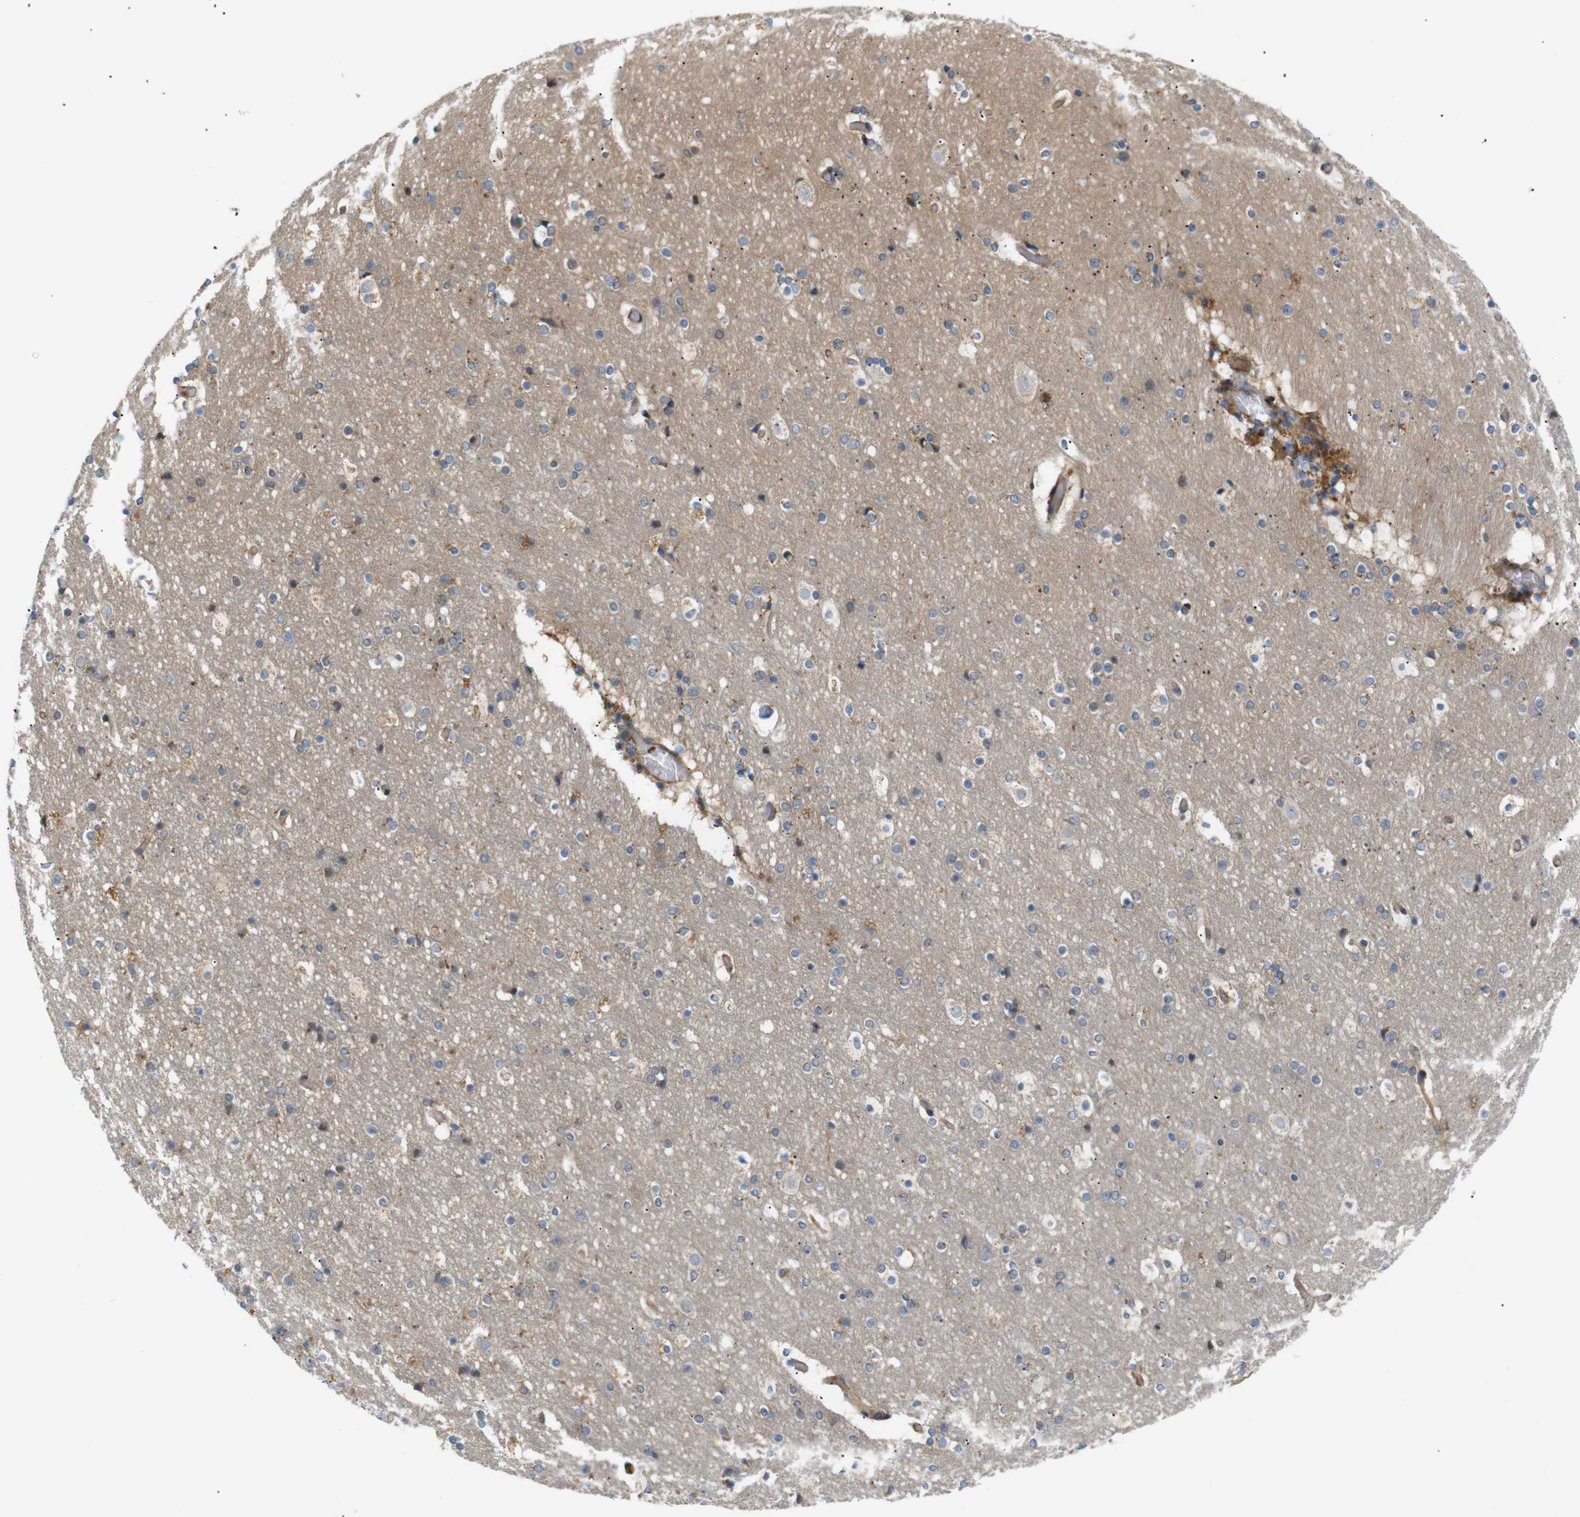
{"staining": {"intensity": "moderate", "quantity": ">75%", "location": "cytoplasmic/membranous"}, "tissue": "cerebral cortex", "cell_type": "Endothelial cells", "image_type": "normal", "snomed": [{"axis": "morphology", "description": "Normal tissue, NOS"}, {"axis": "topography", "description": "Cerebral cortex"}], "caption": "DAB (3,3'-diaminobenzidine) immunohistochemical staining of normal cerebral cortex shows moderate cytoplasmic/membranous protein positivity in about >75% of endothelial cells. The staining was performed using DAB (3,3'-diaminobenzidine) to visualize the protein expression in brown, while the nuclei were stained in blue with hematoxylin (Magnification: 20x).", "gene": "RPTOR", "patient": {"sex": "male", "age": 57}}